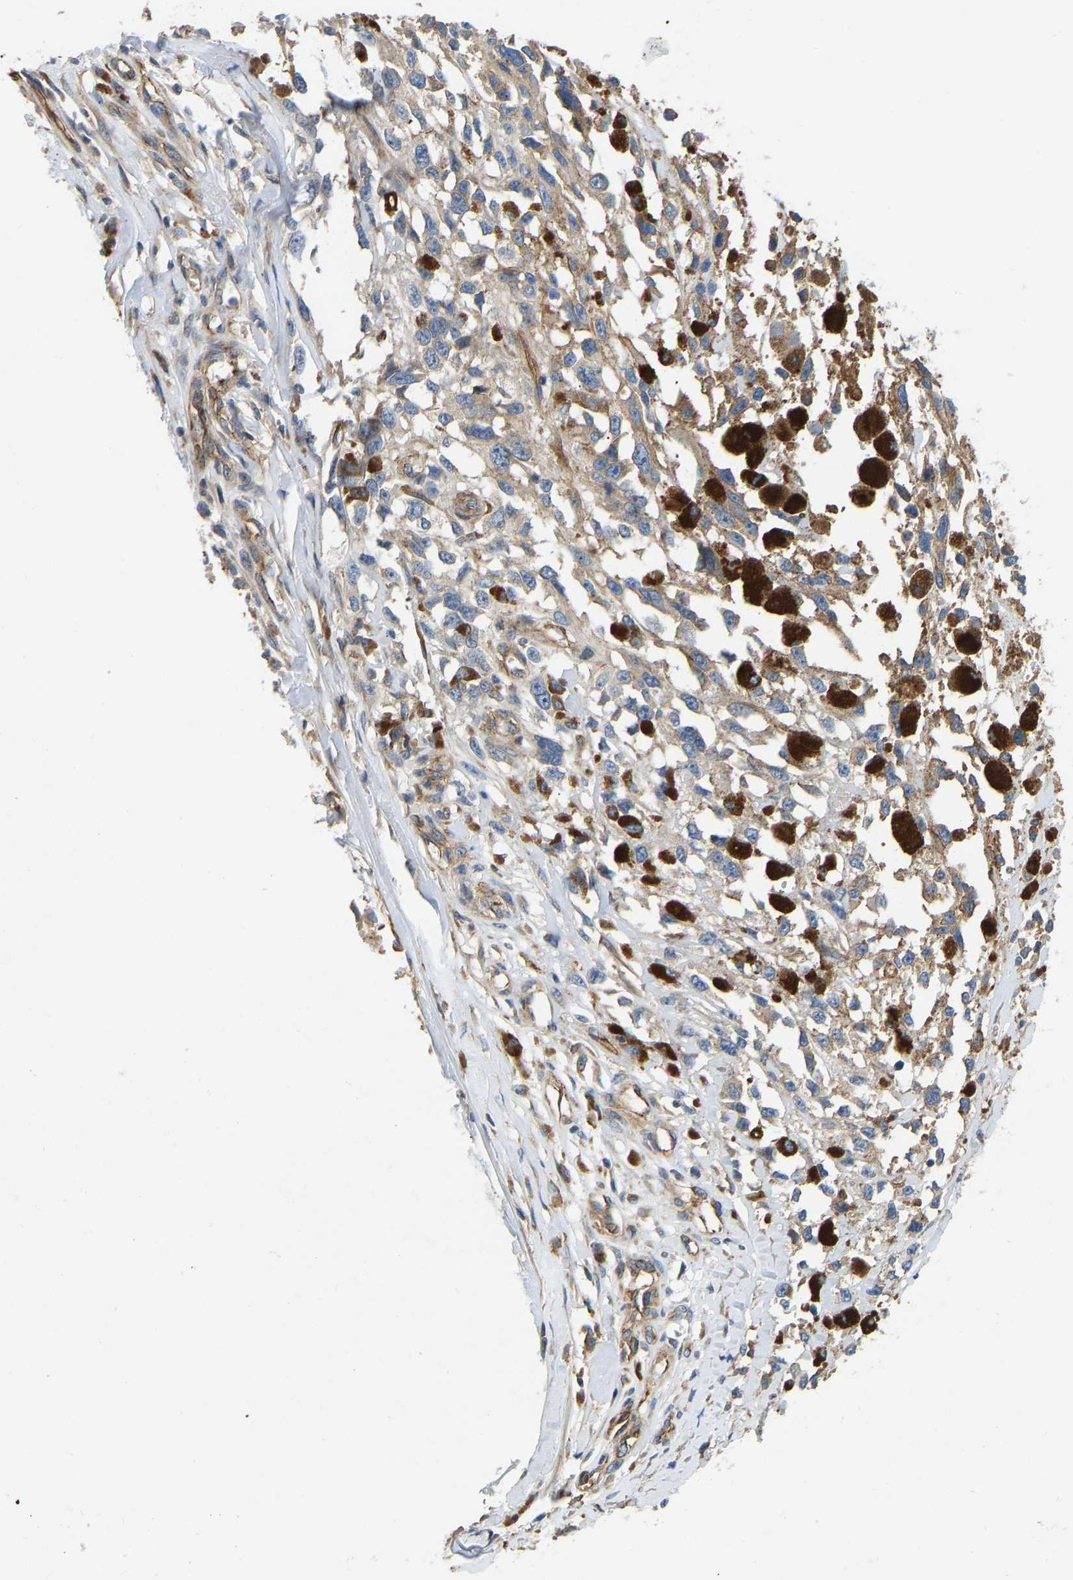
{"staining": {"intensity": "weak", "quantity": "25%-75%", "location": "cytoplasmic/membranous"}, "tissue": "melanoma", "cell_type": "Tumor cells", "image_type": "cancer", "snomed": [{"axis": "morphology", "description": "Malignant melanoma, Metastatic site"}, {"axis": "topography", "description": "Lymph node"}], "caption": "High-power microscopy captured an immunohistochemistry histopathology image of malignant melanoma (metastatic site), revealing weak cytoplasmic/membranous staining in approximately 25%-75% of tumor cells. Using DAB (3,3'-diaminobenzidine) (brown) and hematoxylin (blue) stains, captured at high magnification using brightfield microscopy.", "gene": "ELMO2", "patient": {"sex": "male", "age": 59}}